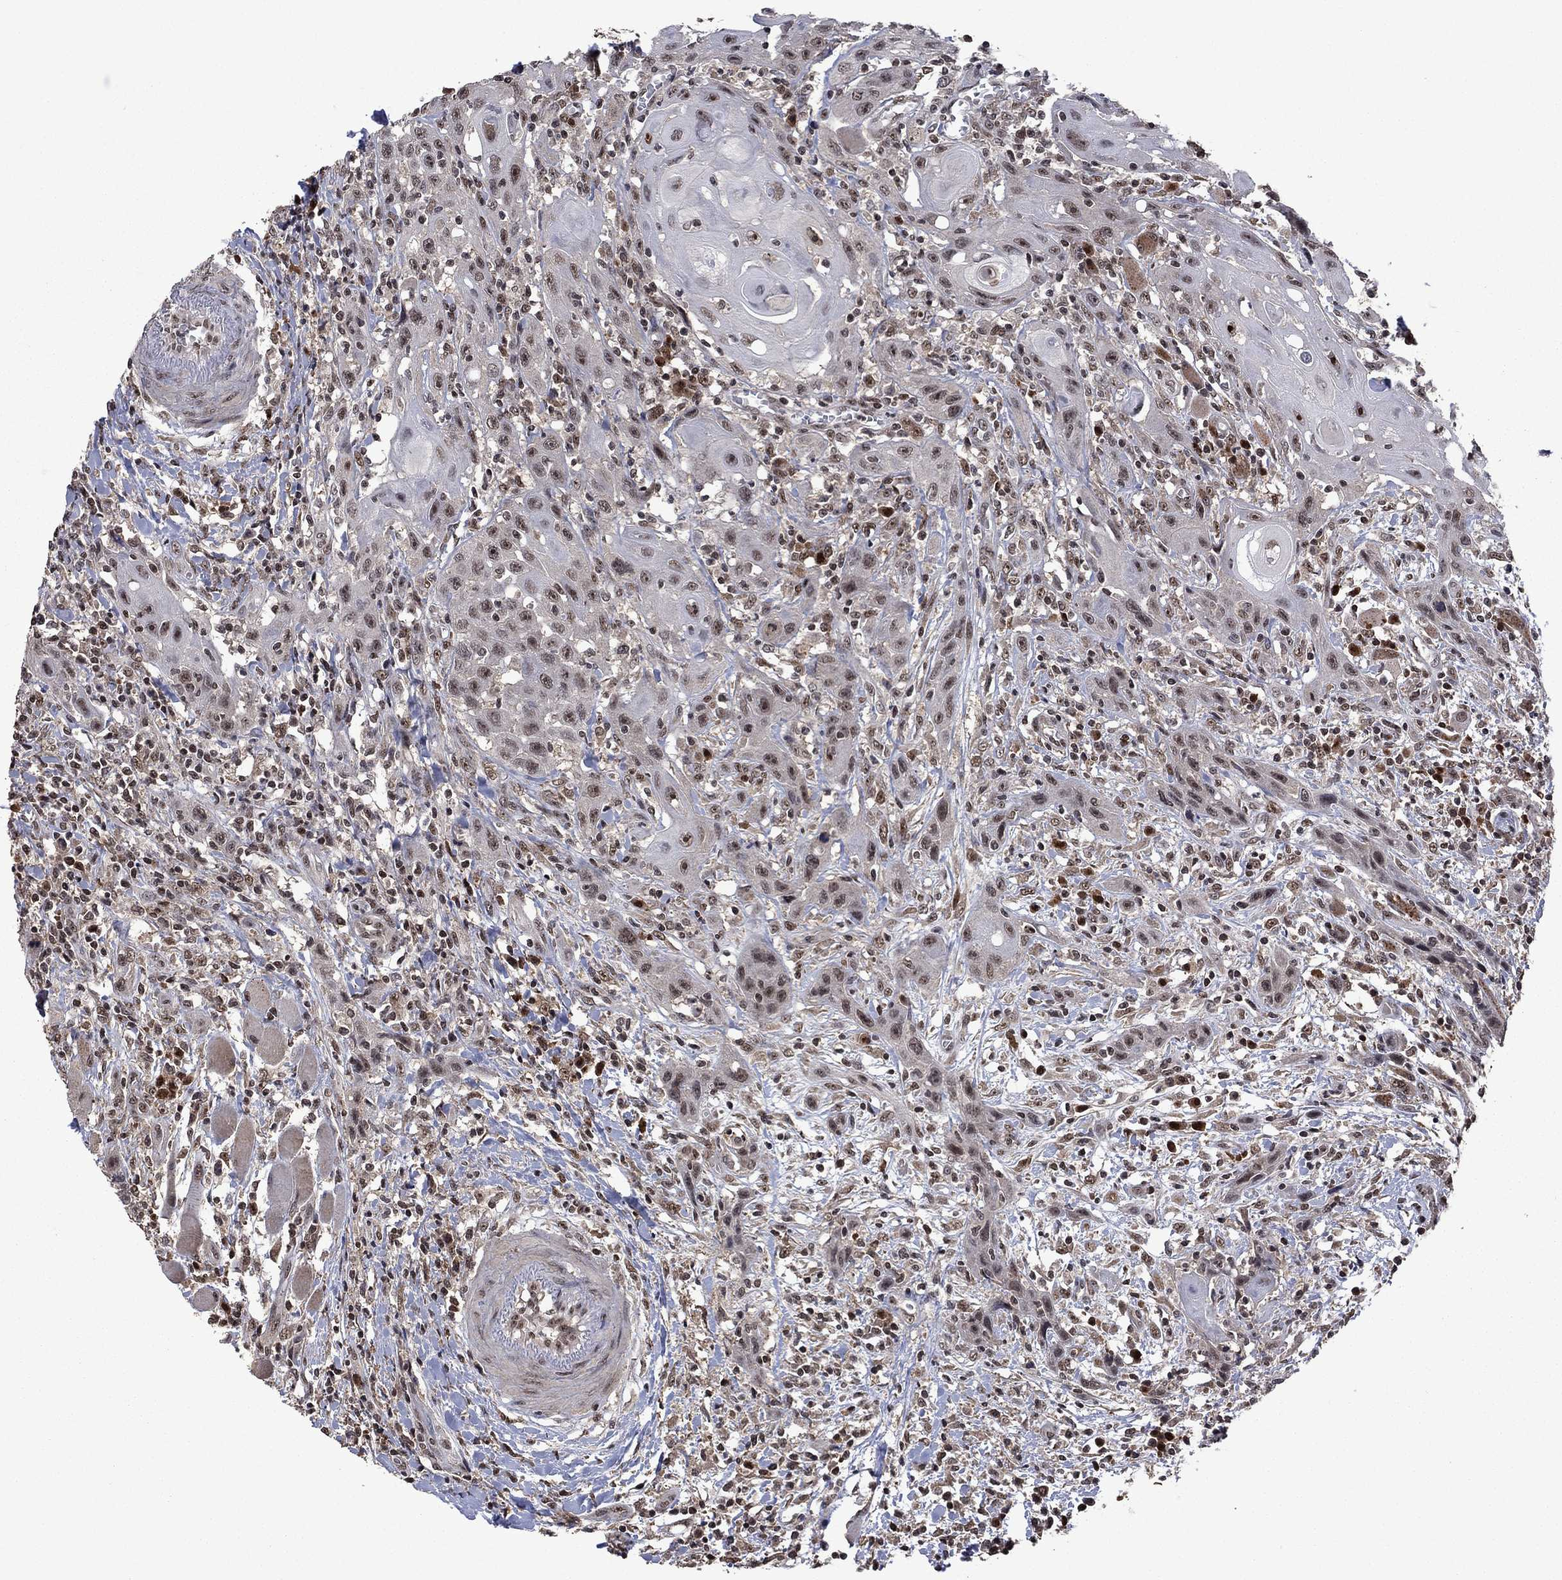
{"staining": {"intensity": "moderate", "quantity": "25%-75%", "location": "nuclear"}, "tissue": "head and neck cancer", "cell_type": "Tumor cells", "image_type": "cancer", "snomed": [{"axis": "morphology", "description": "Normal tissue, NOS"}, {"axis": "morphology", "description": "Squamous cell carcinoma, NOS"}, {"axis": "topography", "description": "Oral tissue"}, {"axis": "topography", "description": "Head-Neck"}], "caption": "About 25%-75% of tumor cells in head and neck cancer (squamous cell carcinoma) show moderate nuclear protein positivity as visualized by brown immunohistochemical staining.", "gene": "FBL", "patient": {"sex": "male", "age": 71}}